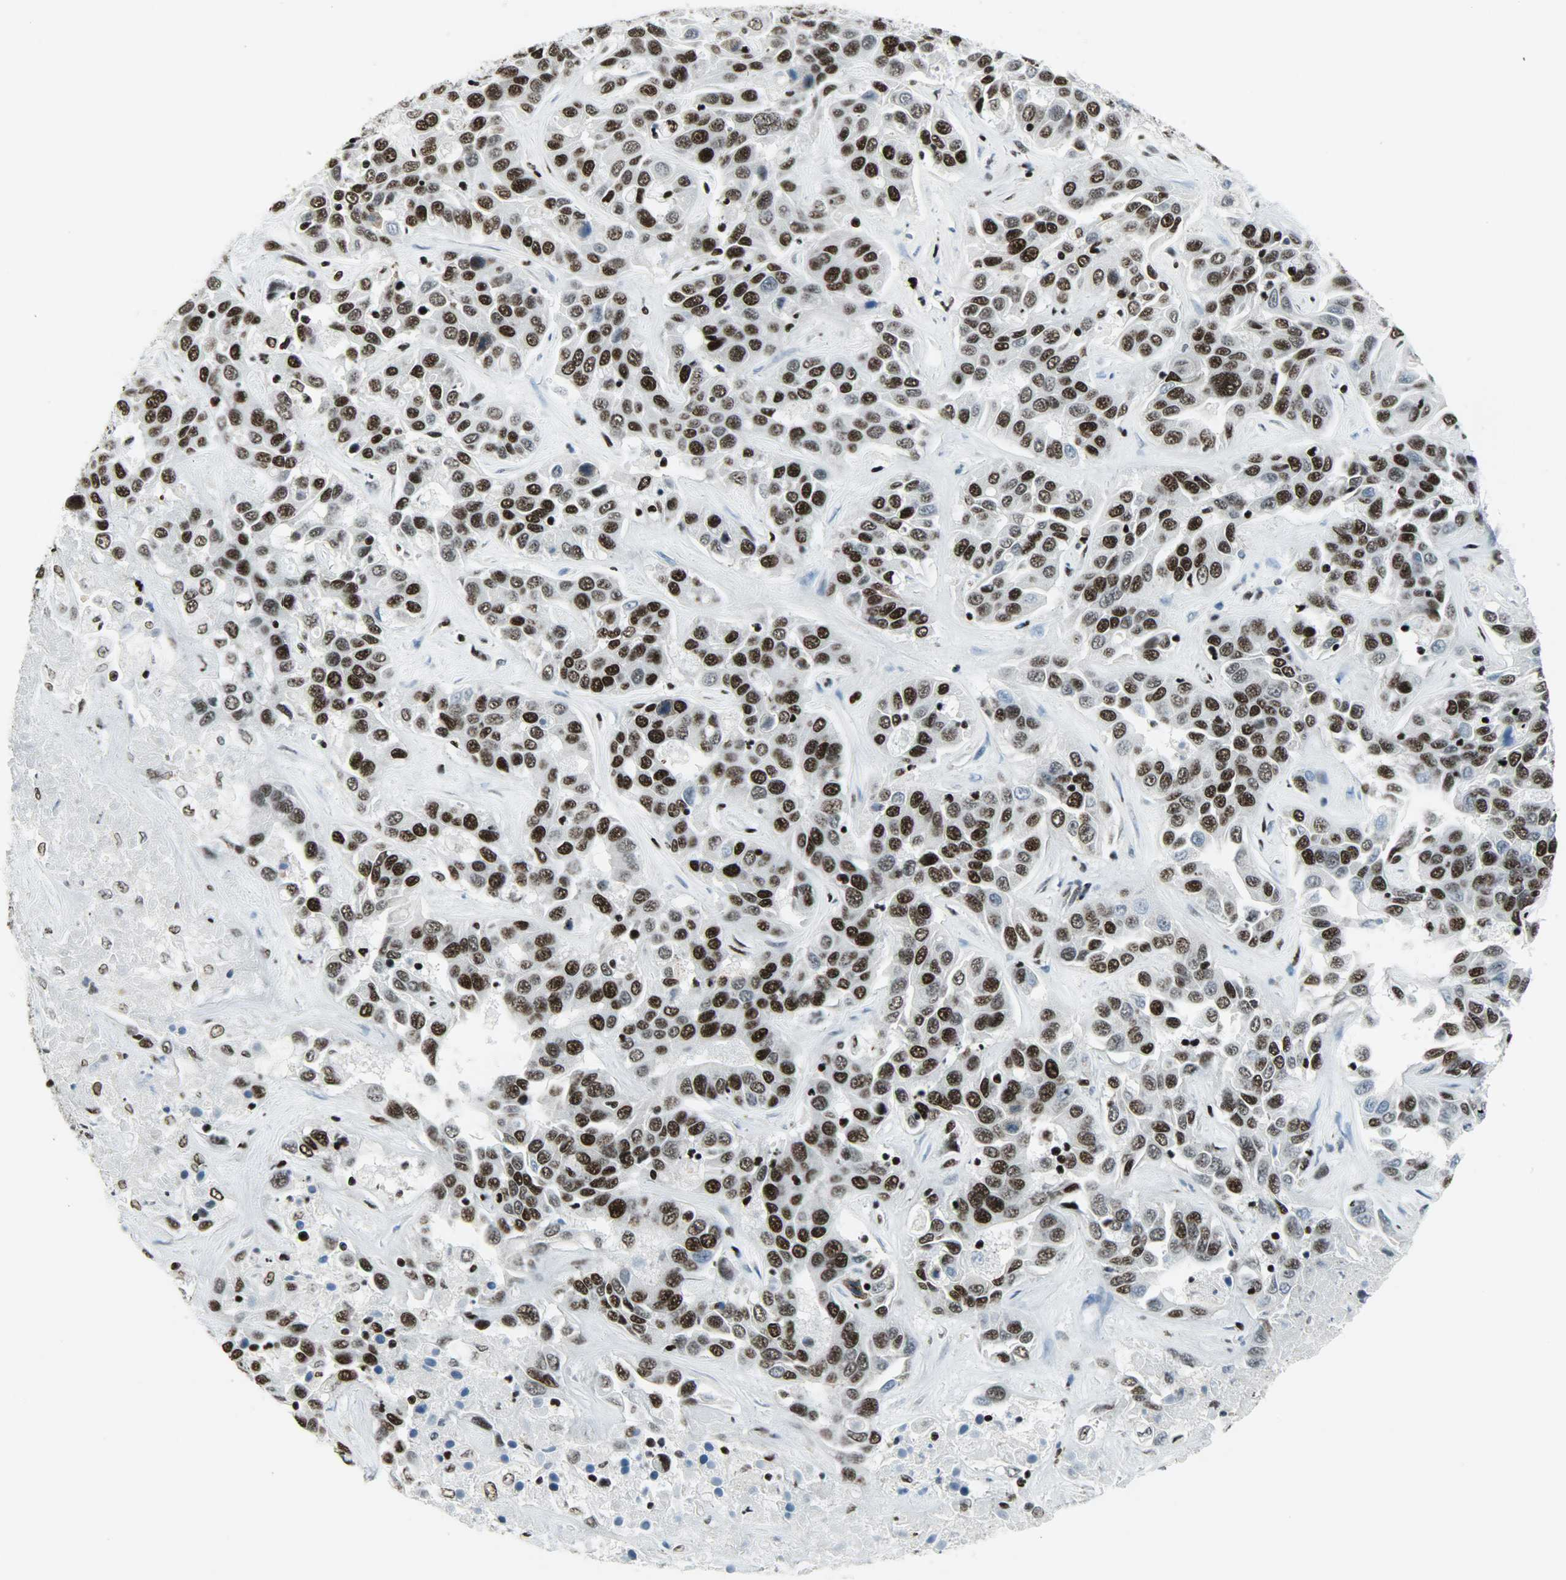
{"staining": {"intensity": "strong", "quantity": ">75%", "location": "nuclear"}, "tissue": "liver cancer", "cell_type": "Tumor cells", "image_type": "cancer", "snomed": [{"axis": "morphology", "description": "Cholangiocarcinoma"}, {"axis": "topography", "description": "Liver"}], "caption": "Tumor cells show strong nuclear positivity in about >75% of cells in liver cholangiocarcinoma.", "gene": "SNRPA", "patient": {"sex": "female", "age": 52}}